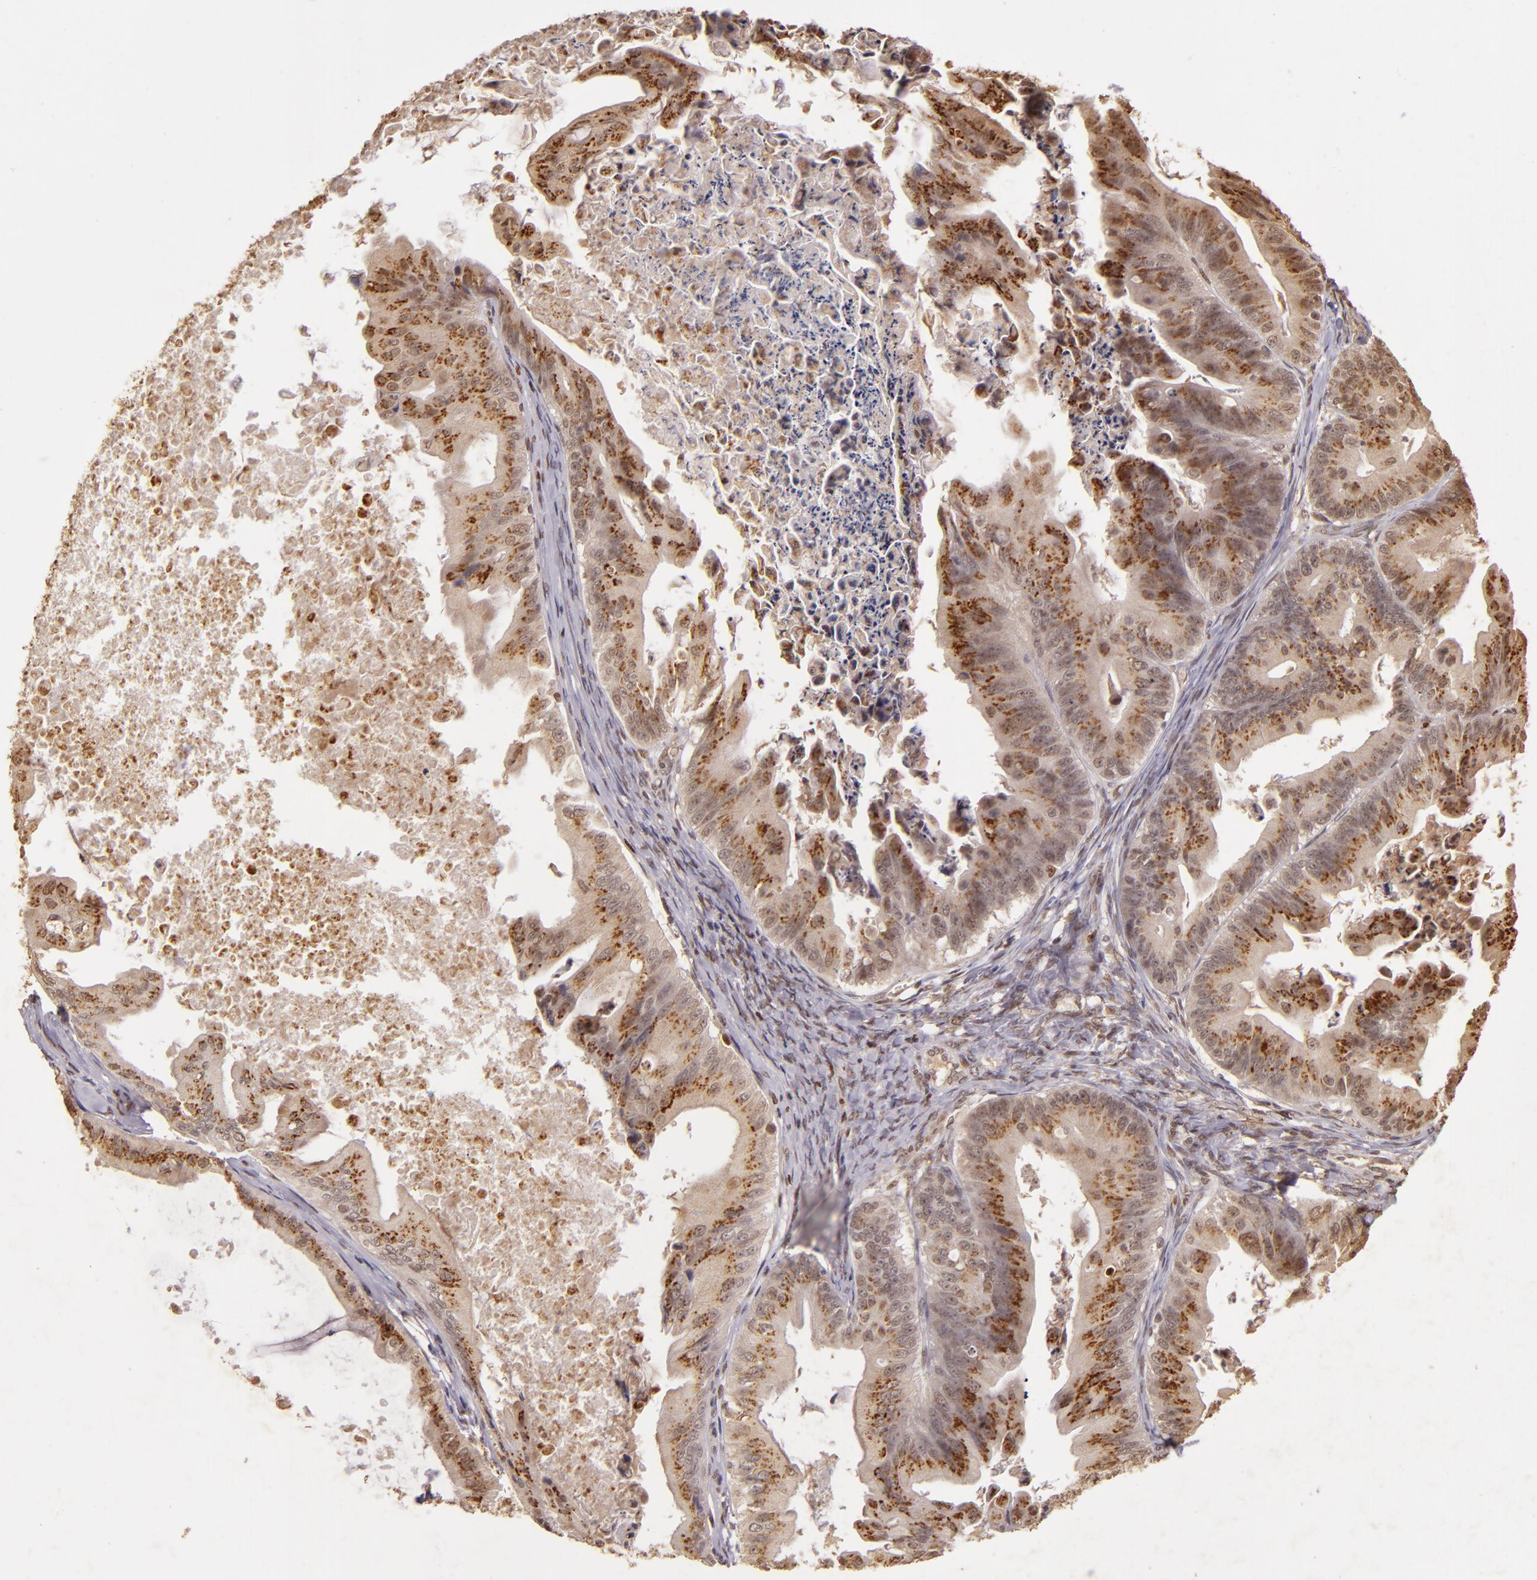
{"staining": {"intensity": "weak", "quantity": ">75%", "location": "cytoplasmic/membranous,nuclear"}, "tissue": "ovarian cancer", "cell_type": "Tumor cells", "image_type": "cancer", "snomed": [{"axis": "morphology", "description": "Cystadenocarcinoma, mucinous, NOS"}, {"axis": "topography", "description": "Ovary"}], "caption": "The immunohistochemical stain labels weak cytoplasmic/membranous and nuclear expression in tumor cells of ovarian mucinous cystadenocarcinoma tissue. (DAB (3,3'-diaminobenzidine) IHC, brown staining for protein, blue staining for nuclei).", "gene": "CUL1", "patient": {"sex": "female", "age": 37}}